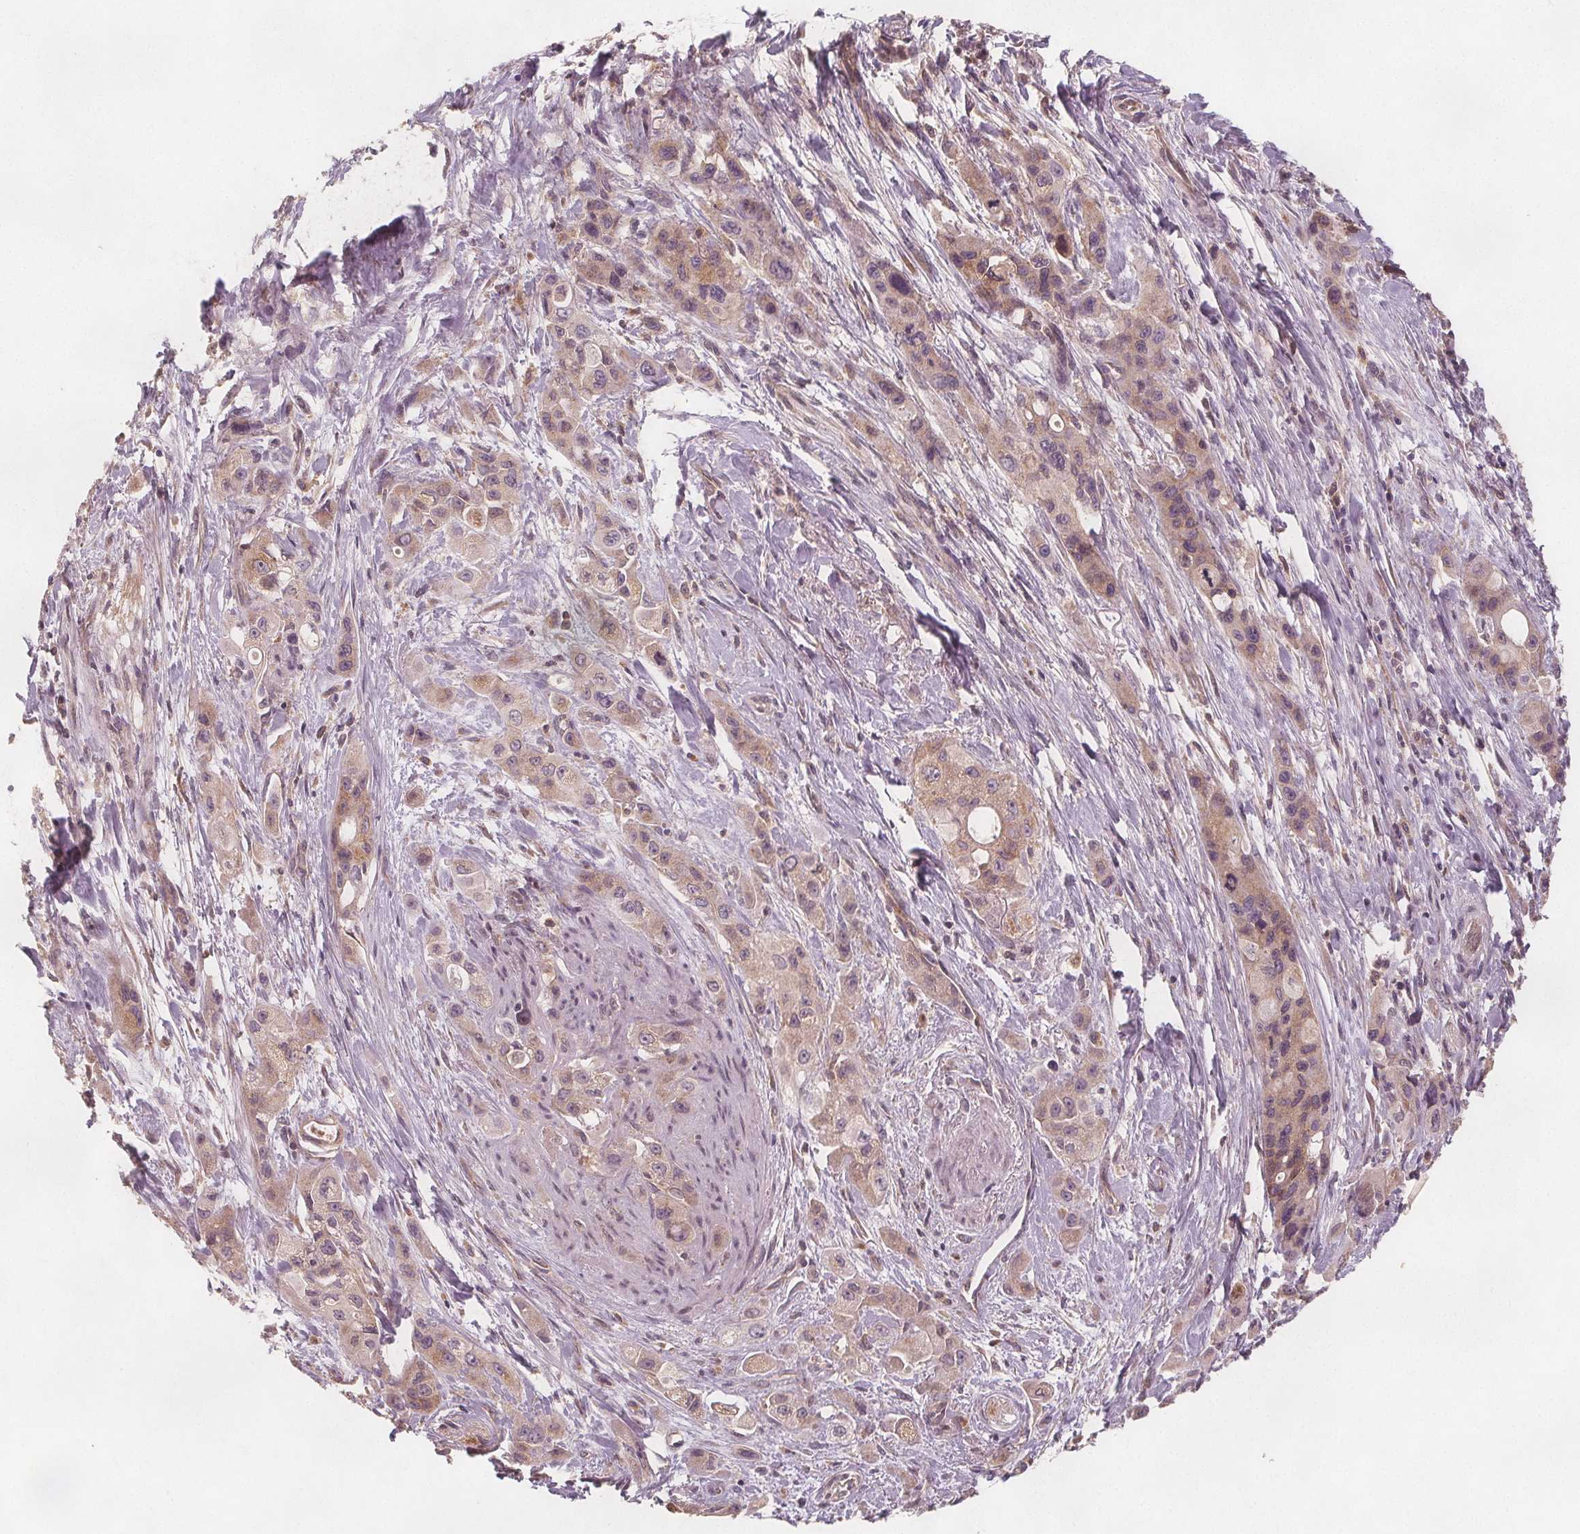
{"staining": {"intensity": "weak", "quantity": "25%-75%", "location": "cytoplasmic/membranous"}, "tissue": "pancreatic cancer", "cell_type": "Tumor cells", "image_type": "cancer", "snomed": [{"axis": "morphology", "description": "Adenocarcinoma, NOS"}, {"axis": "topography", "description": "Pancreas"}], "caption": "Pancreatic adenocarcinoma stained for a protein (brown) reveals weak cytoplasmic/membranous positive staining in about 25%-75% of tumor cells.", "gene": "NCSTN", "patient": {"sex": "female", "age": 66}}